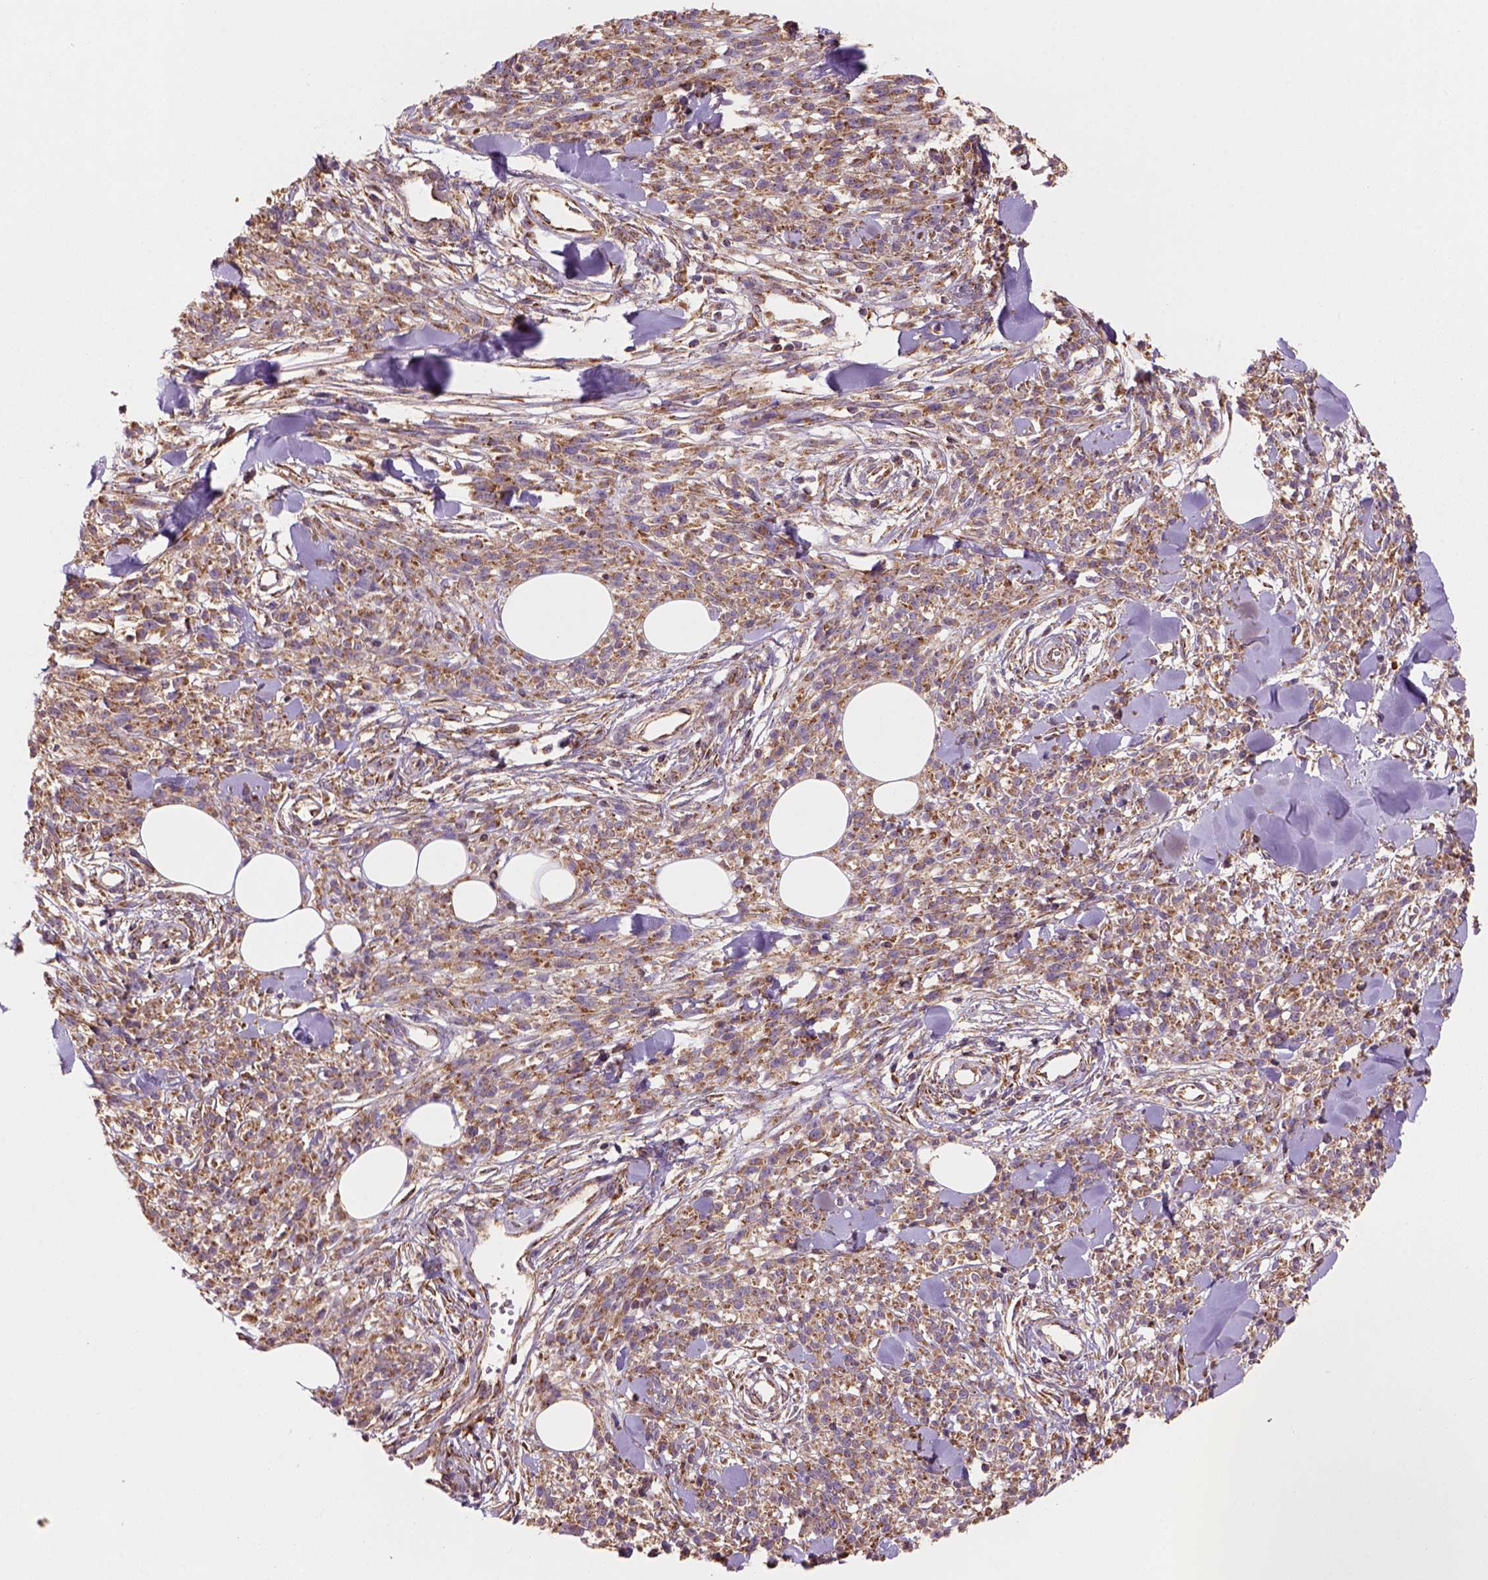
{"staining": {"intensity": "moderate", "quantity": "25%-75%", "location": "cytoplasmic/membranous"}, "tissue": "melanoma", "cell_type": "Tumor cells", "image_type": "cancer", "snomed": [{"axis": "morphology", "description": "Malignant melanoma, NOS"}, {"axis": "topography", "description": "Skin"}, {"axis": "topography", "description": "Skin of trunk"}], "caption": "About 25%-75% of tumor cells in human melanoma display moderate cytoplasmic/membranous protein positivity as visualized by brown immunohistochemical staining.", "gene": "WARS2", "patient": {"sex": "male", "age": 74}}